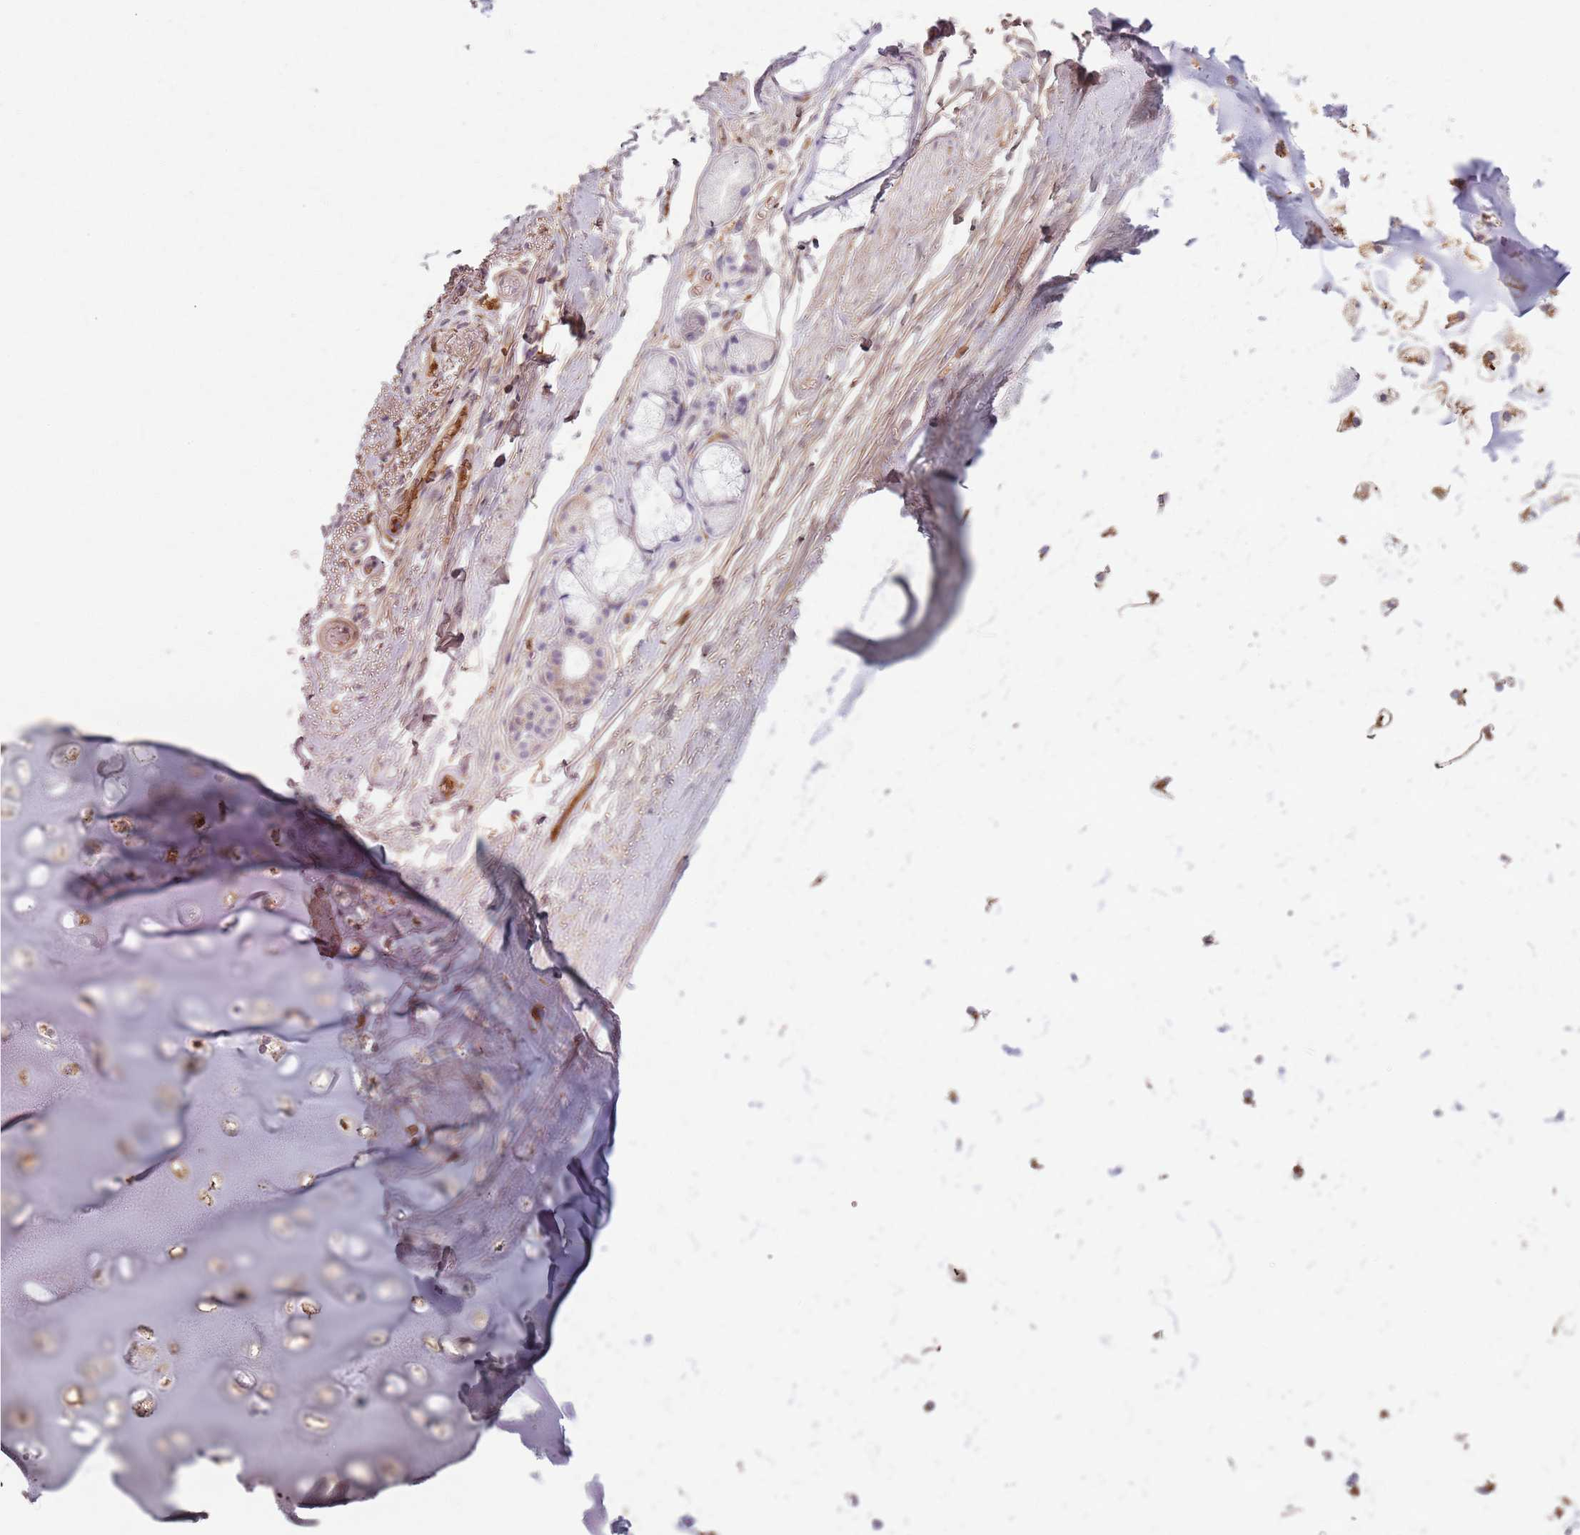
{"staining": {"intensity": "moderate", "quantity": ">75%", "location": "cytoplasmic/membranous"}, "tissue": "adipose tissue", "cell_type": "Adipocytes", "image_type": "normal", "snomed": [{"axis": "morphology", "description": "Normal tissue, NOS"}, {"axis": "topography", "description": "Lymph node"}, {"axis": "topography", "description": "Bronchus"}], "caption": "Protein staining displays moderate cytoplasmic/membranous staining in about >75% of adipocytes in benign adipose tissue. (DAB = brown stain, brightfield microscopy at high magnification).", "gene": "COLGALT1", "patient": {"sex": "male", "age": 63}}